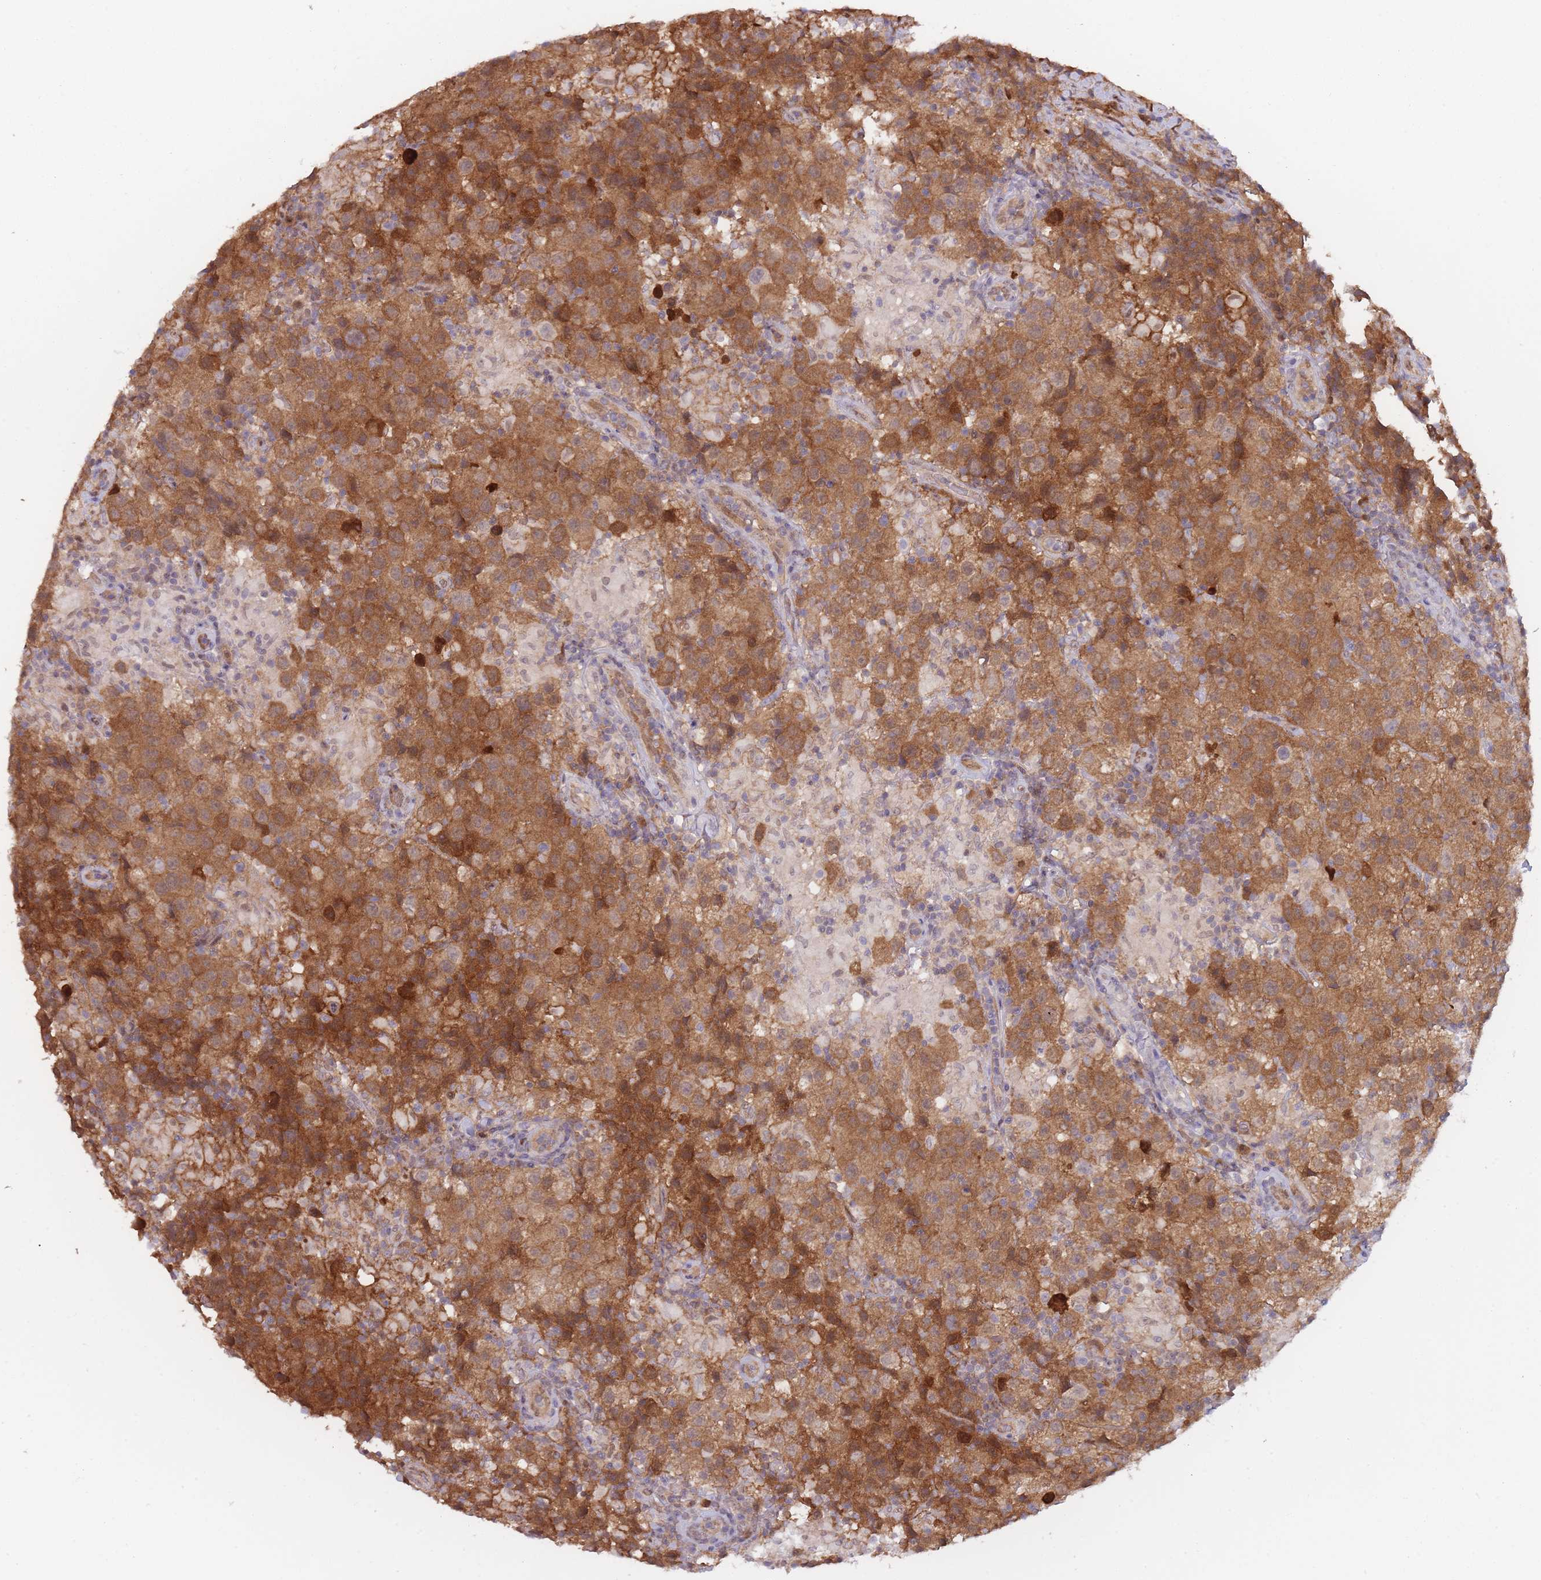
{"staining": {"intensity": "moderate", "quantity": ">75%", "location": "cytoplasmic/membranous"}, "tissue": "testis cancer", "cell_type": "Tumor cells", "image_type": "cancer", "snomed": [{"axis": "morphology", "description": "Seminoma, NOS"}, {"axis": "morphology", "description": "Carcinoma, Embryonal, NOS"}, {"axis": "topography", "description": "Testis"}], "caption": "Seminoma (testis) tissue displays moderate cytoplasmic/membranous expression in about >75% of tumor cells, visualized by immunohistochemistry.", "gene": "NSFL1C", "patient": {"sex": "male", "age": 41}}